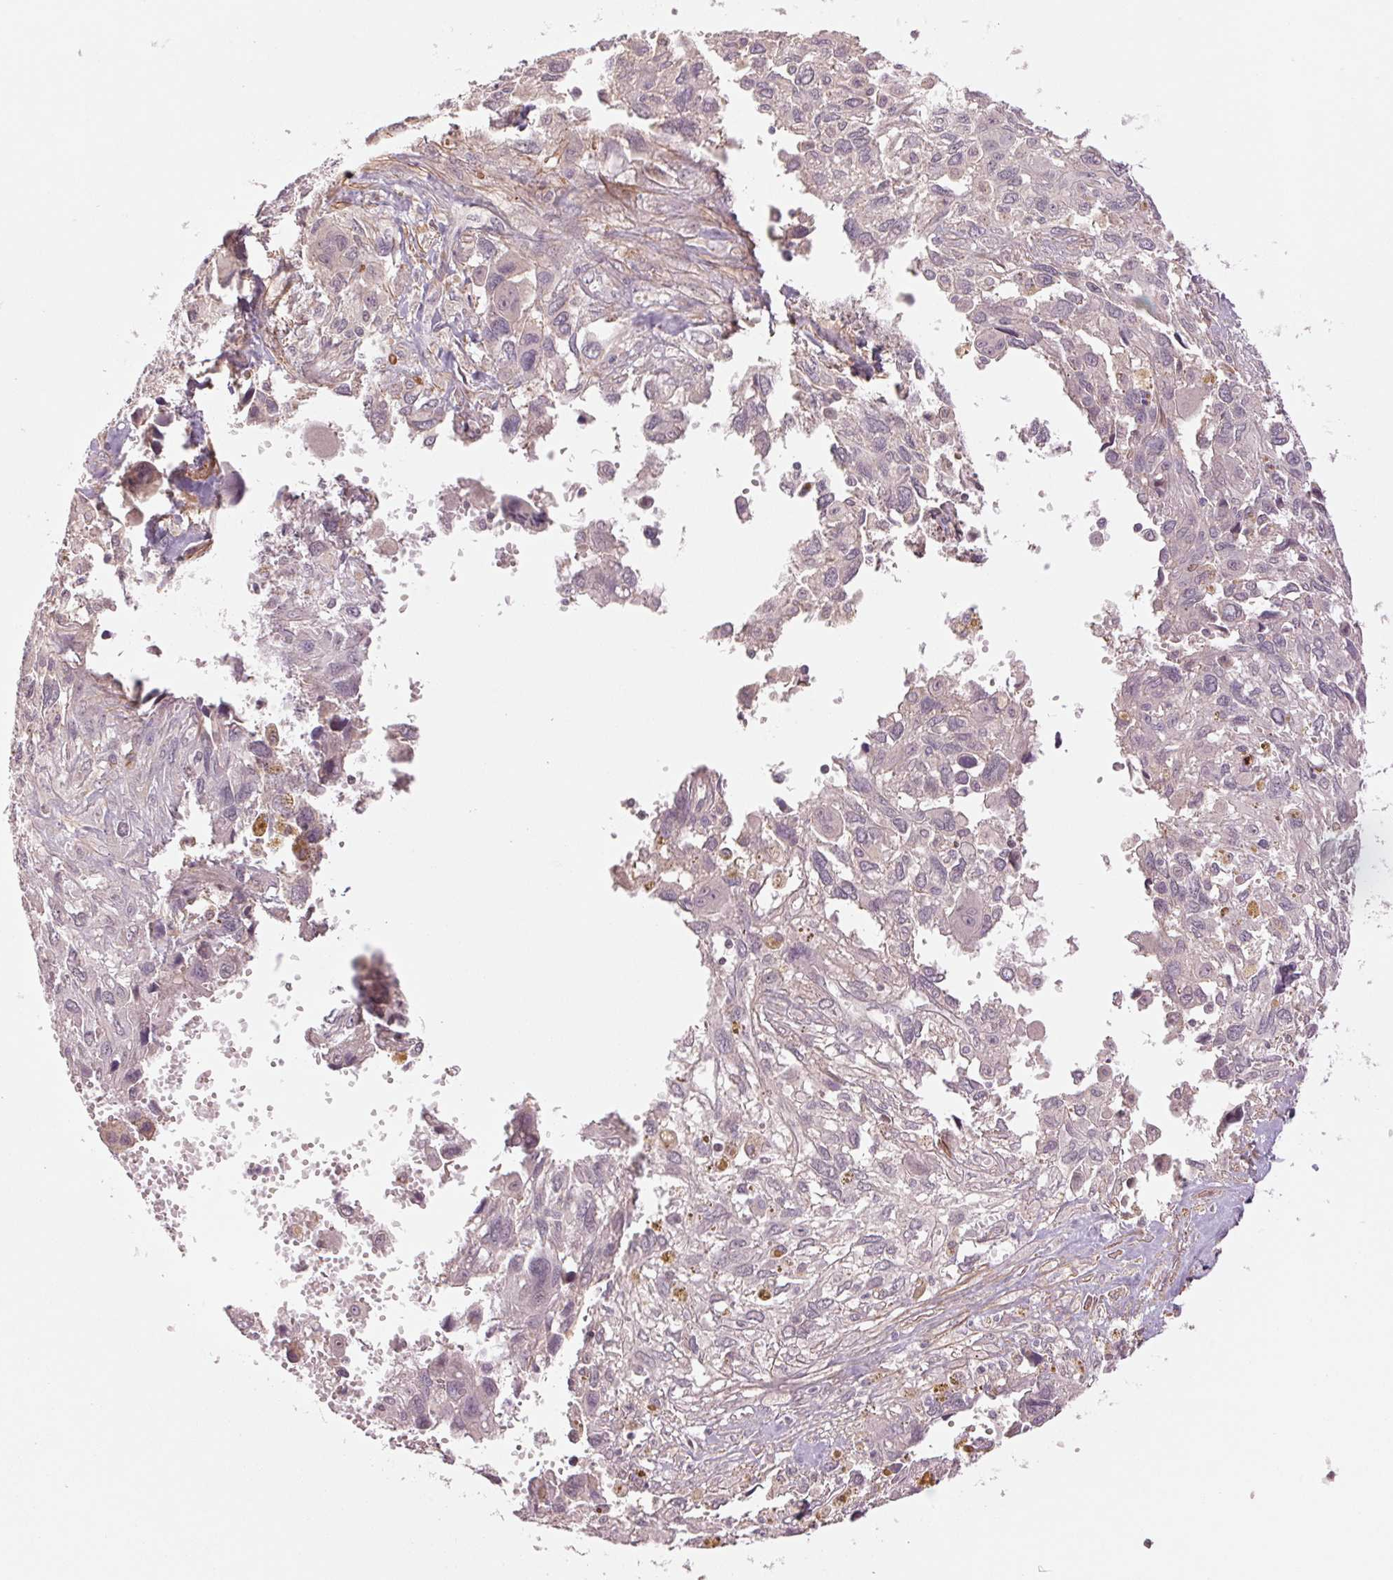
{"staining": {"intensity": "negative", "quantity": "none", "location": "none"}, "tissue": "pancreatic cancer", "cell_type": "Tumor cells", "image_type": "cancer", "snomed": [{"axis": "morphology", "description": "Adenocarcinoma, NOS"}, {"axis": "topography", "description": "Pancreas"}], "caption": "Immunohistochemistry of human pancreatic adenocarcinoma reveals no positivity in tumor cells. (Brightfield microscopy of DAB immunohistochemistry (IHC) at high magnification).", "gene": "PPIA", "patient": {"sex": "female", "age": 47}}